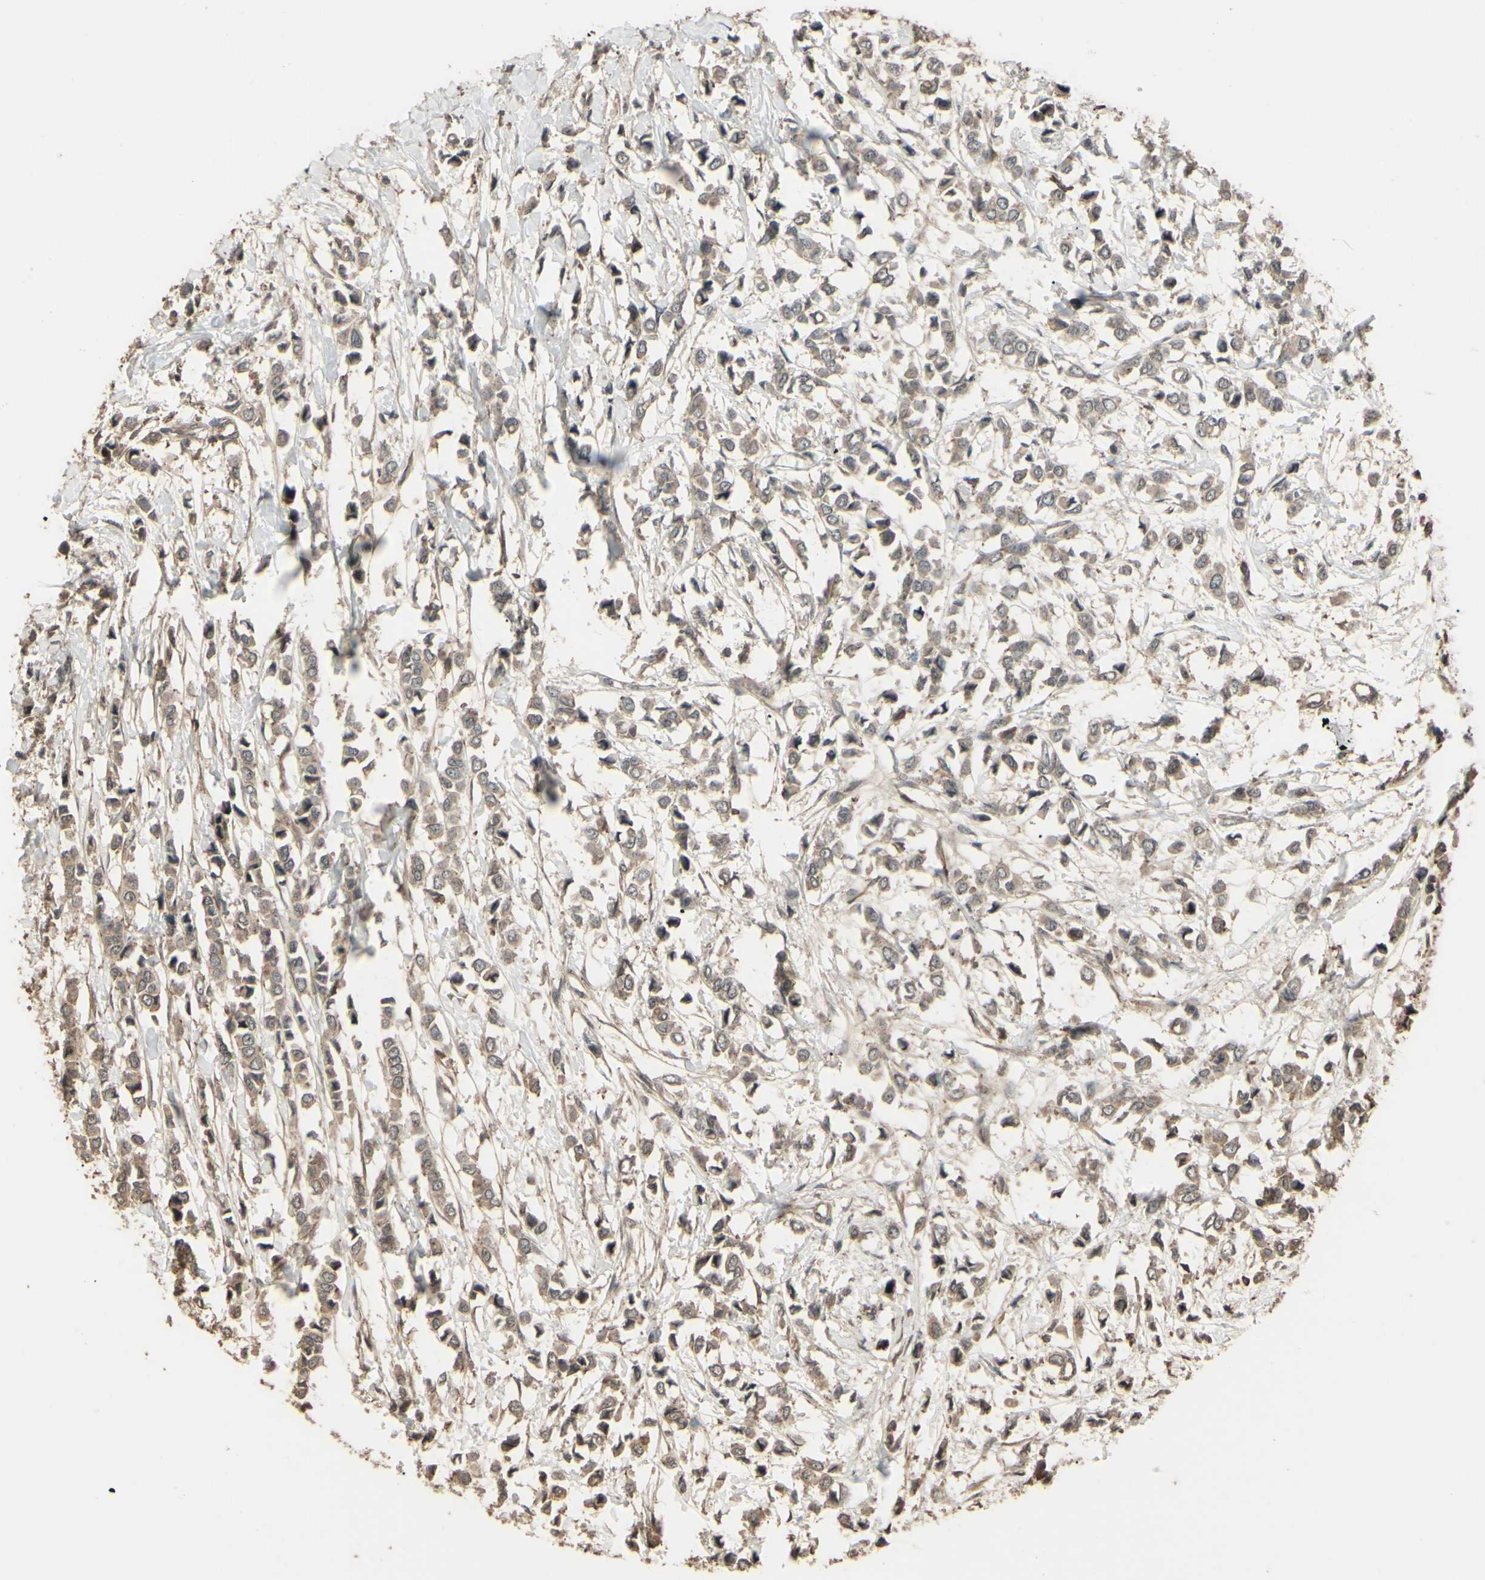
{"staining": {"intensity": "weak", "quantity": ">75%", "location": "cytoplasmic/membranous"}, "tissue": "breast cancer", "cell_type": "Tumor cells", "image_type": "cancer", "snomed": [{"axis": "morphology", "description": "Lobular carcinoma"}, {"axis": "topography", "description": "Breast"}], "caption": "Immunohistochemistry (IHC) photomicrograph of neoplastic tissue: human breast cancer stained using immunohistochemistry (IHC) reveals low levels of weak protein expression localized specifically in the cytoplasmic/membranous of tumor cells, appearing as a cytoplasmic/membranous brown color.", "gene": "GNAS", "patient": {"sex": "female", "age": 51}}